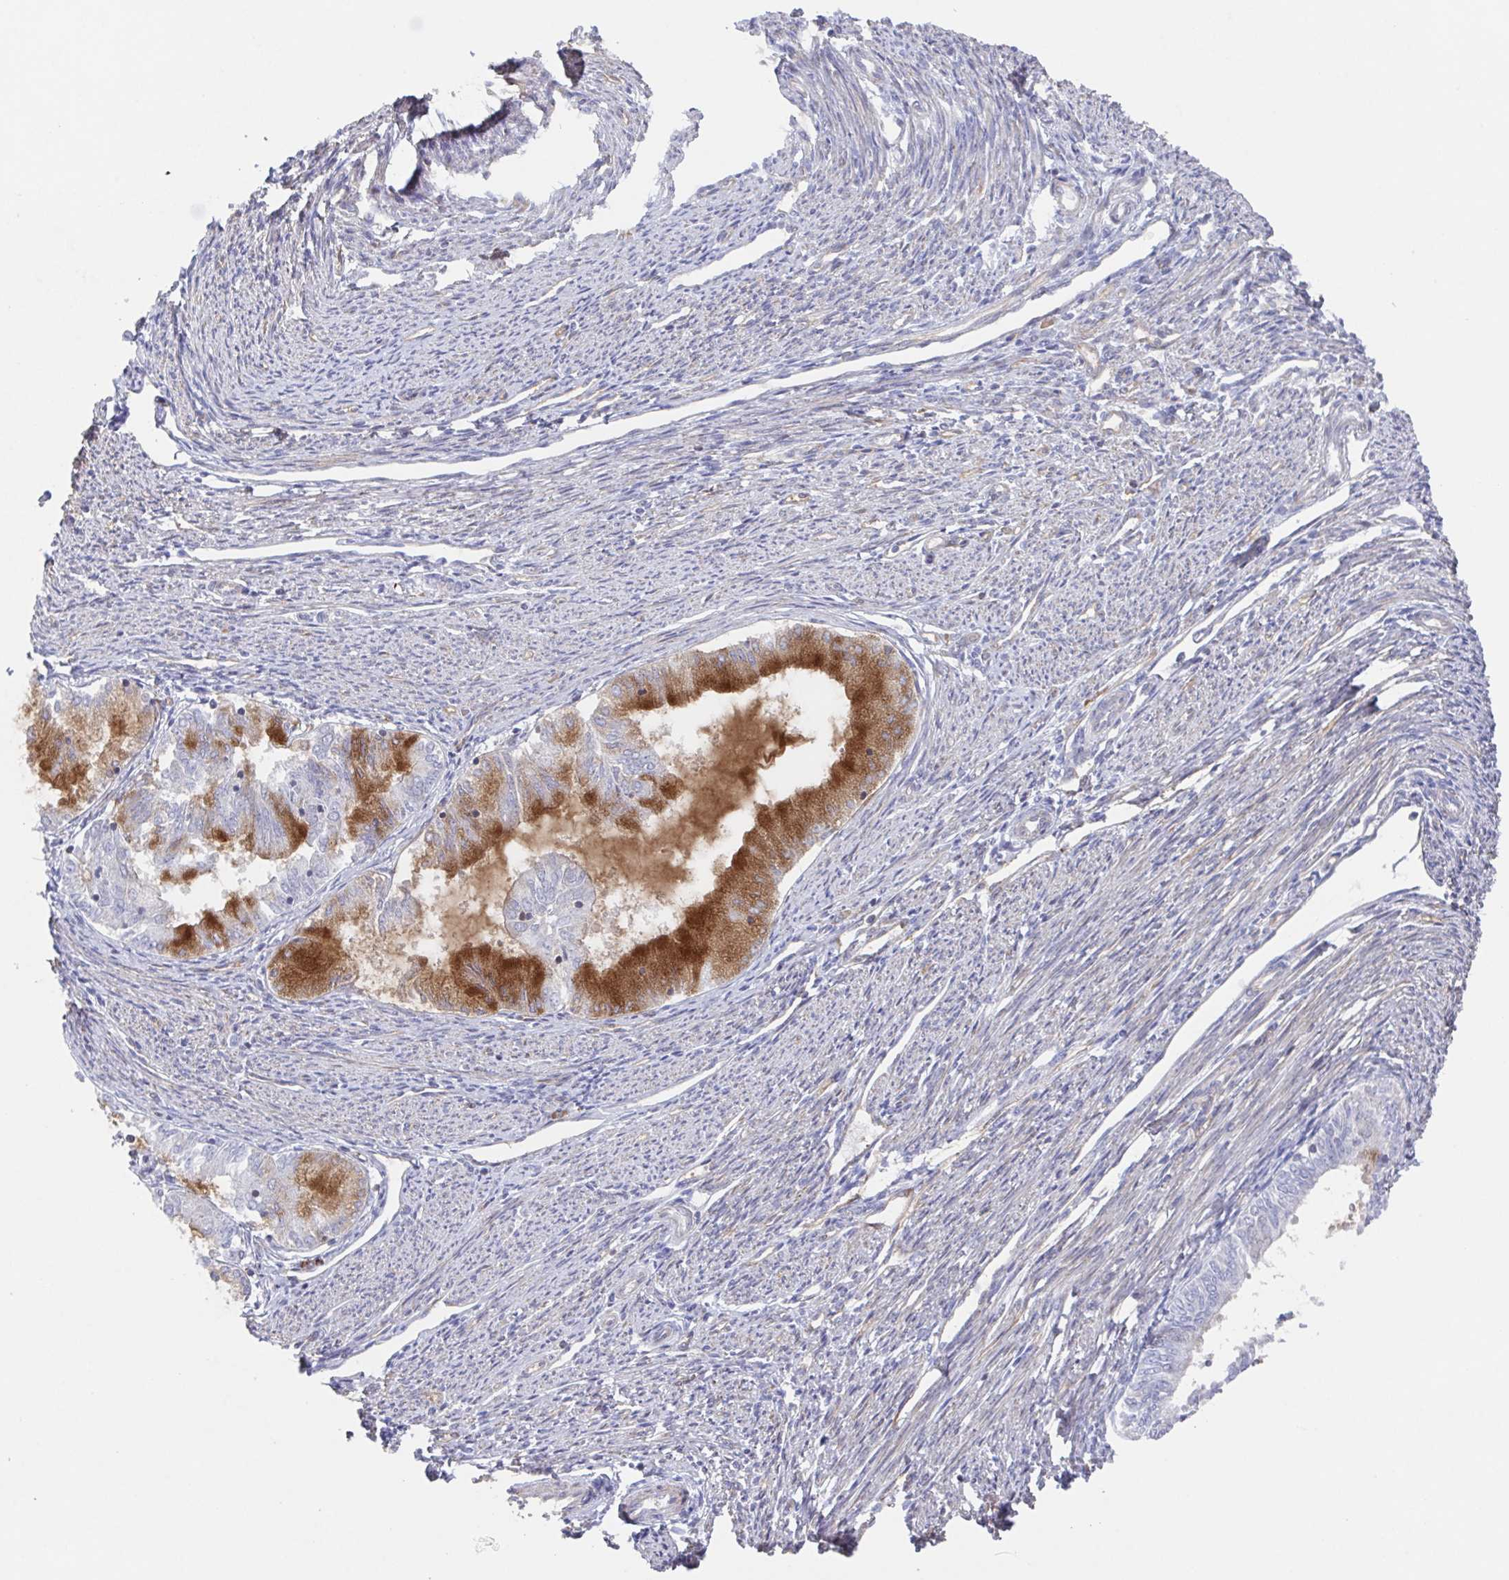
{"staining": {"intensity": "strong", "quantity": "25%-75%", "location": "cytoplasmic/membranous"}, "tissue": "endometrial cancer", "cell_type": "Tumor cells", "image_type": "cancer", "snomed": [{"axis": "morphology", "description": "Adenocarcinoma, NOS"}, {"axis": "topography", "description": "Endometrium"}], "caption": "Approximately 25%-75% of tumor cells in human endometrial cancer exhibit strong cytoplasmic/membranous protein positivity as visualized by brown immunohistochemical staining.", "gene": "AGFG2", "patient": {"sex": "female", "age": 79}}